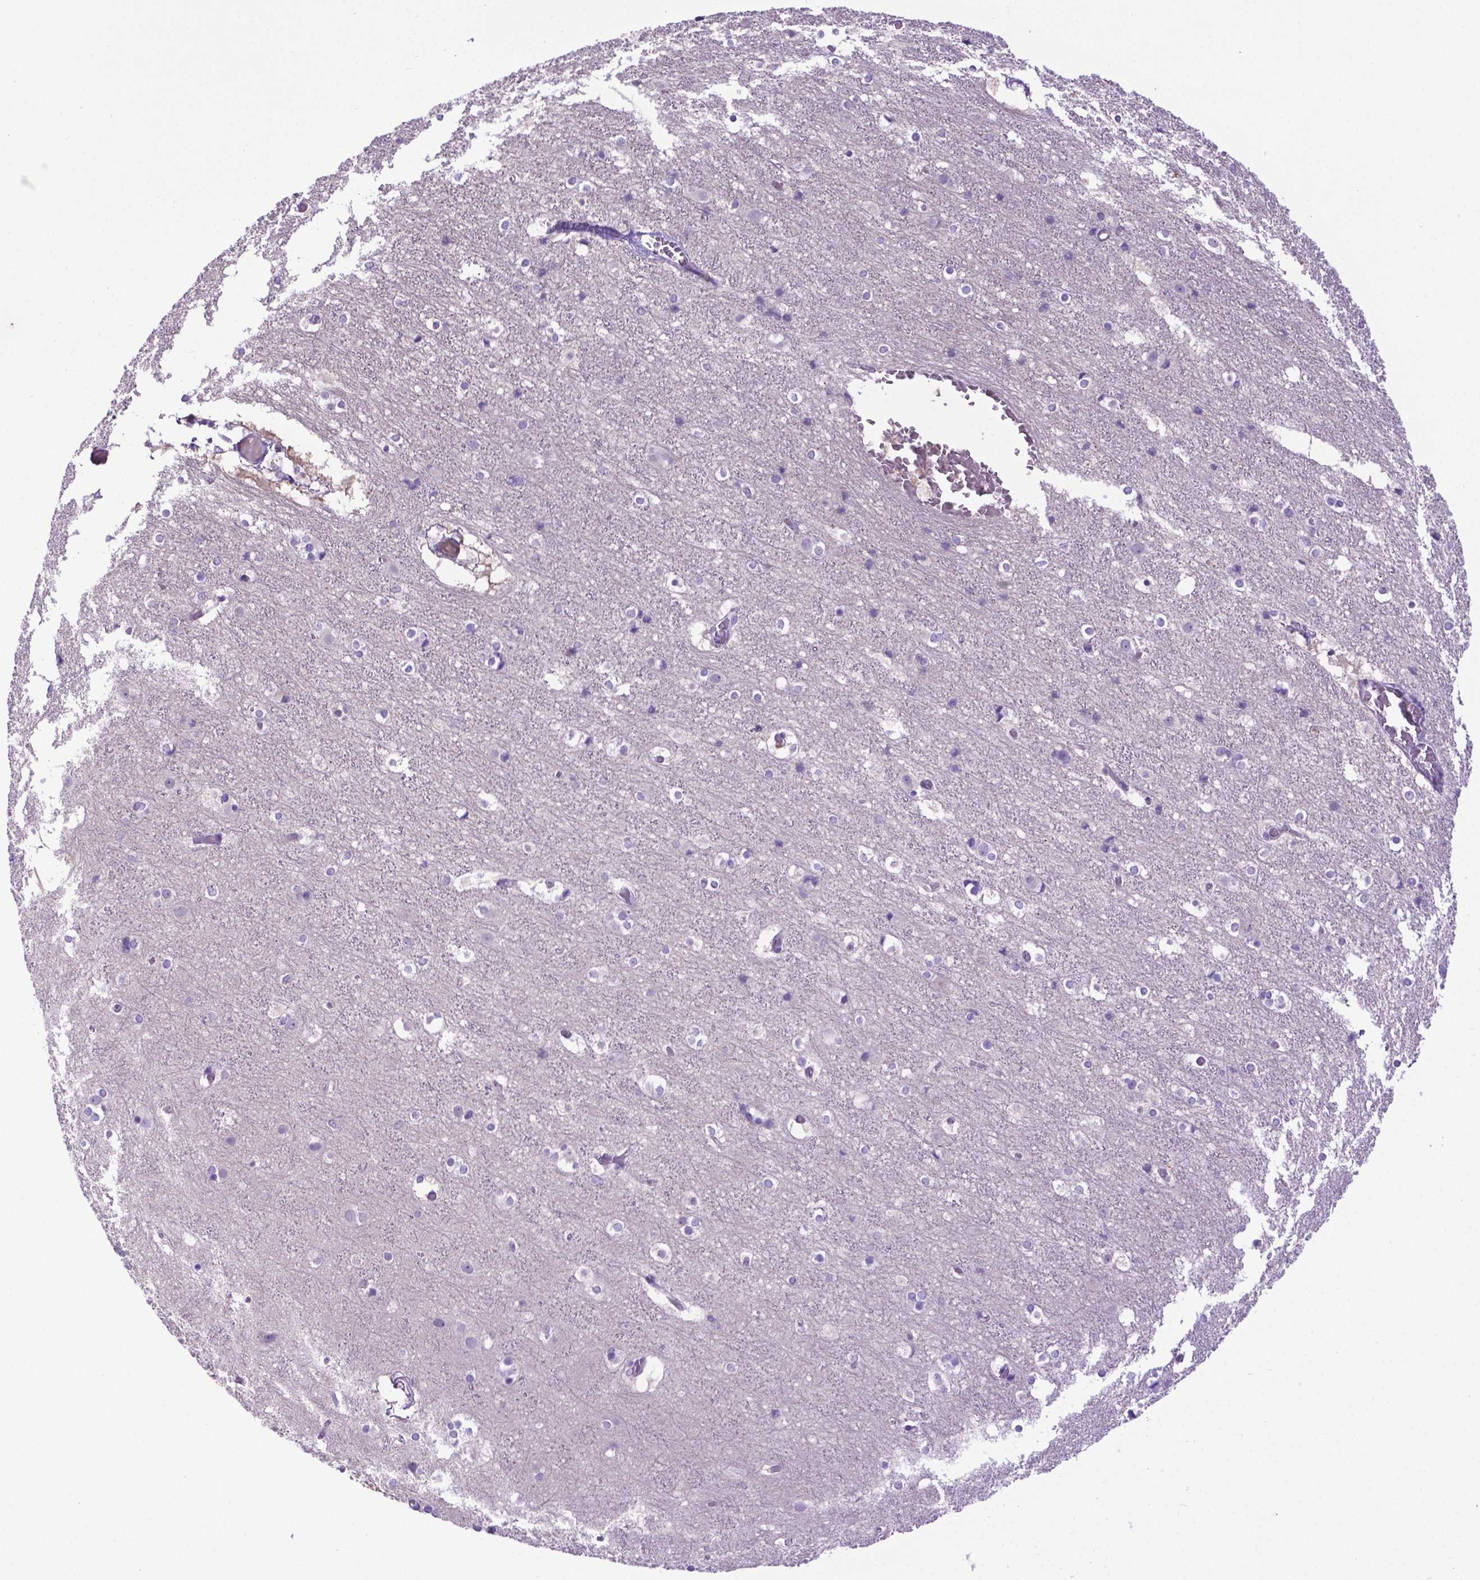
{"staining": {"intensity": "negative", "quantity": "none", "location": "none"}, "tissue": "cerebral cortex", "cell_type": "Endothelial cells", "image_type": "normal", "snomed": [{"axis": "morphology", "description": "Normal tissue, NOS"}, {"axis": "topography", "description": "Cerebral cortex"}], "caption": "Immunohistochemical staining of unremarkable human cerebral cortex shows no significant staining in endothelial cells.", "gene": "ADRA2B", "patient": {"sex": "female", "age": 52}}